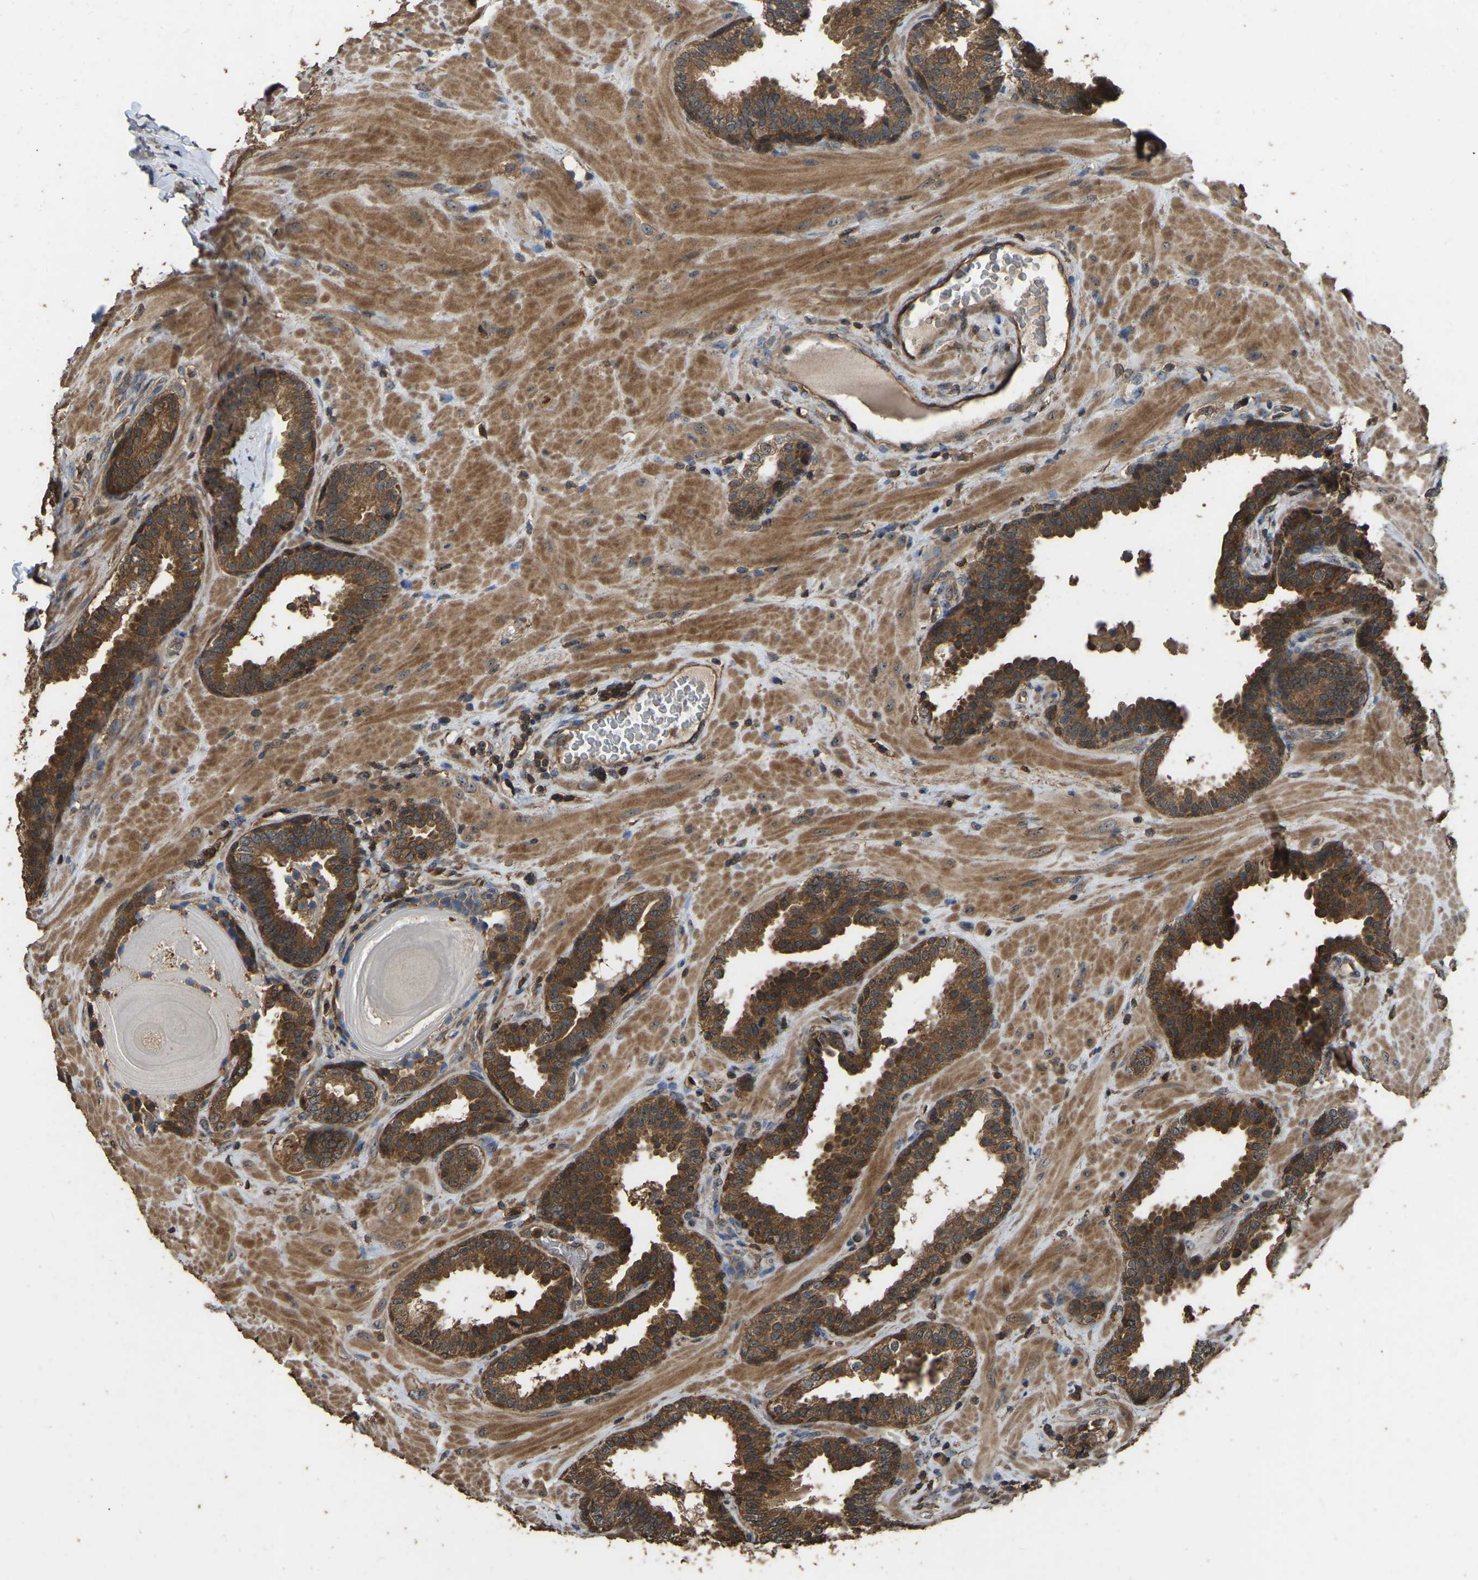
{"staining": {"intensity": "moderate", "quantity": ">75%", "location": "cytoplasmic/membranous"}, "tissue": "prostate", "cell_type": "Glandular cells", "image_type": "normal", "snomed": [{"axis": "morphology", "description": "Normal tissue, NOS"}, {"axis": "topography", "description": "Prostate"}], "caption": "Immunohistochemistry micrograph of normal prostate: human prostate stained using IHC demonstrates medium levels of moderate protein expression localized specifically in the cytoplasmic/membranous of glandular cells, appearing as a cytoplasmic/membranous brown color.", "gene": "FHIT", "patient": {"sex": "male", "age": 51}}